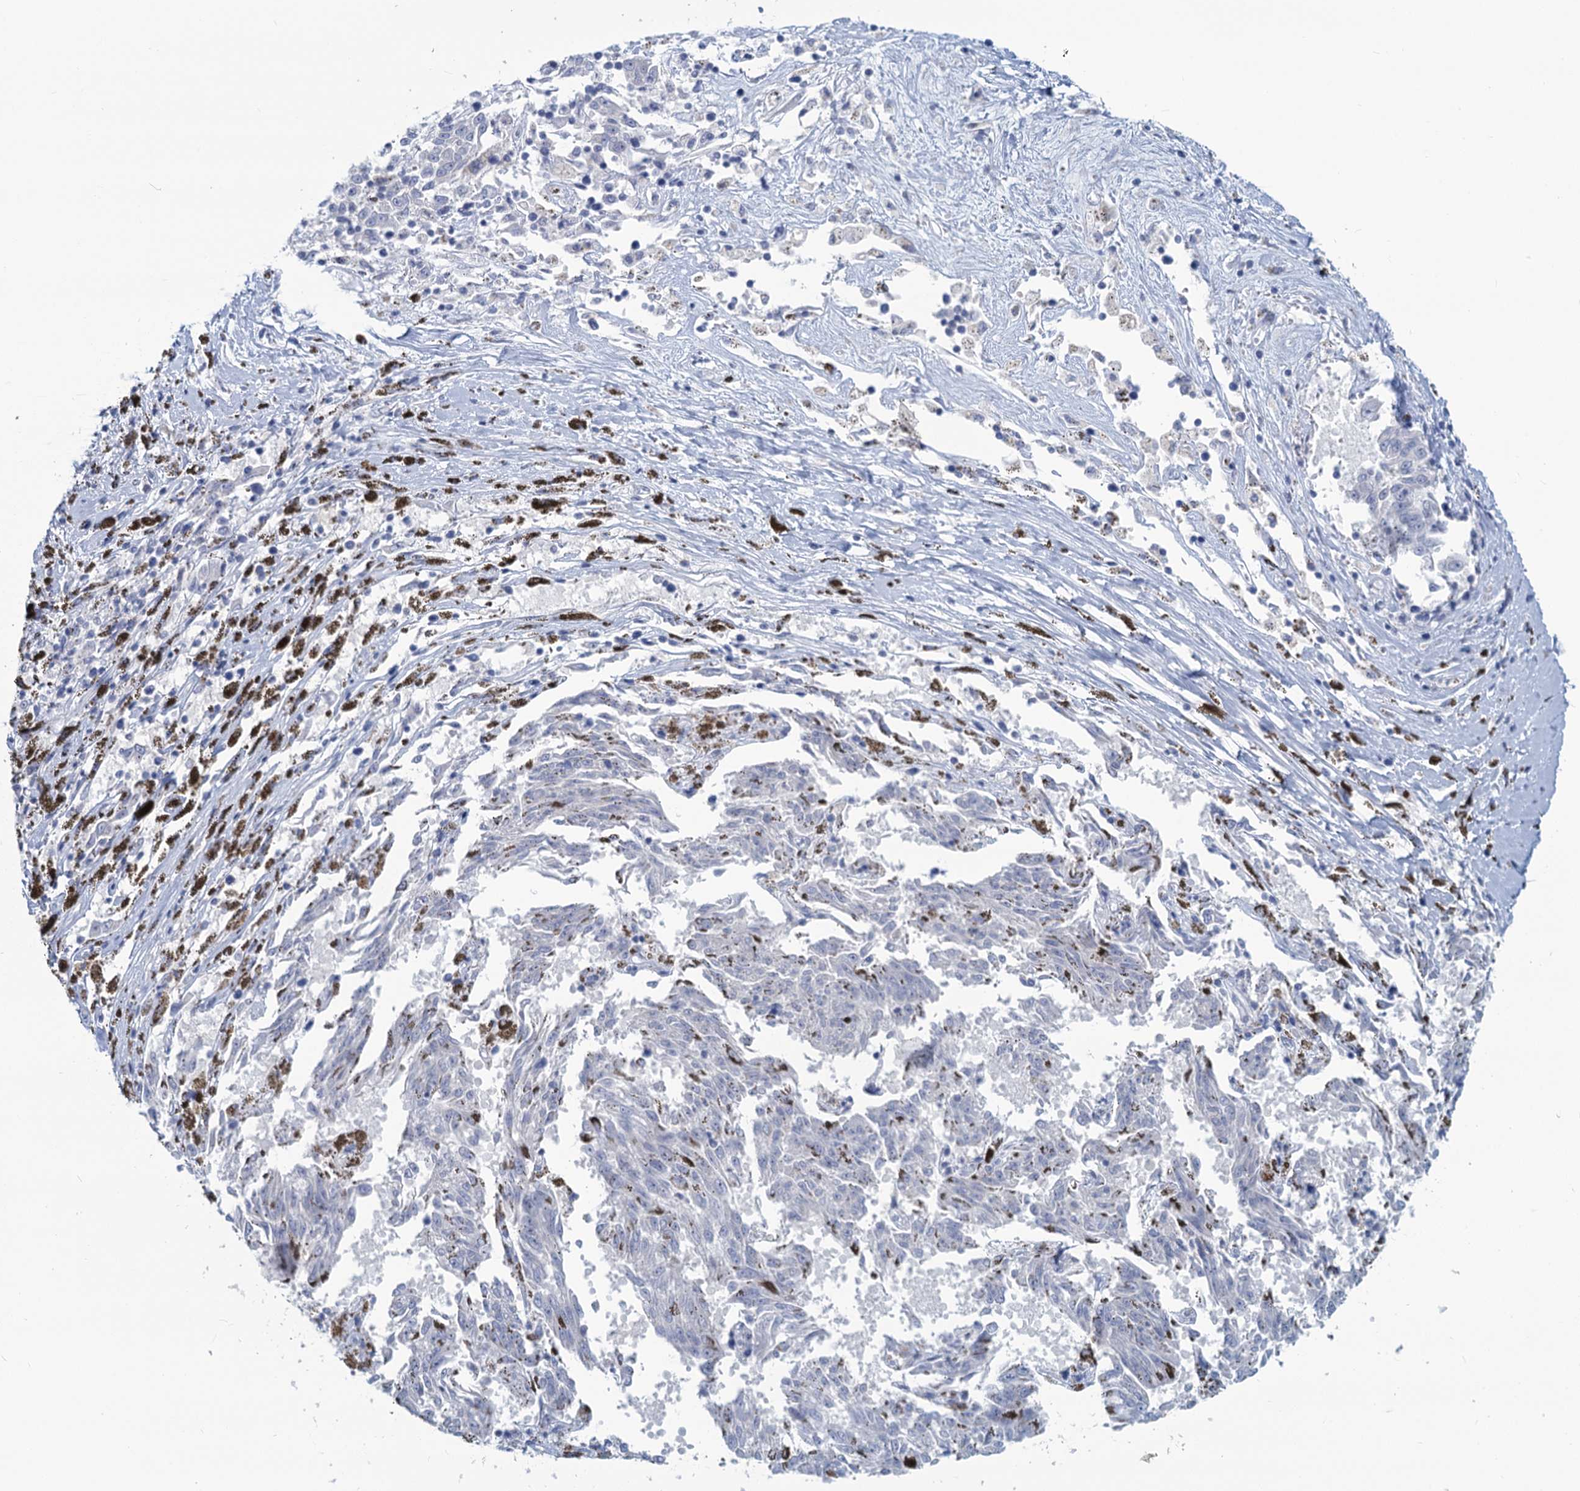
{"staining": {"intensity": "negative", "quantity": "none", "location": "none"}, "tissue": "melanoma", "cell_type": "Tumor cells", "image_type": "cancer", "snomed": [{"axis": "morphology", "description": "Malignant melanoma, NOS"}, {"axis": "topography", "description": "Skin"}], "caption": "The IHC micrograph has no significant expression in tumor cells of malignant melanoma tissue. (Immunohistochemistry (ihc), brightfield microscopy, high magnification).", "gene": "CHGA", "patient": {"sex": "female", "age": 72}}